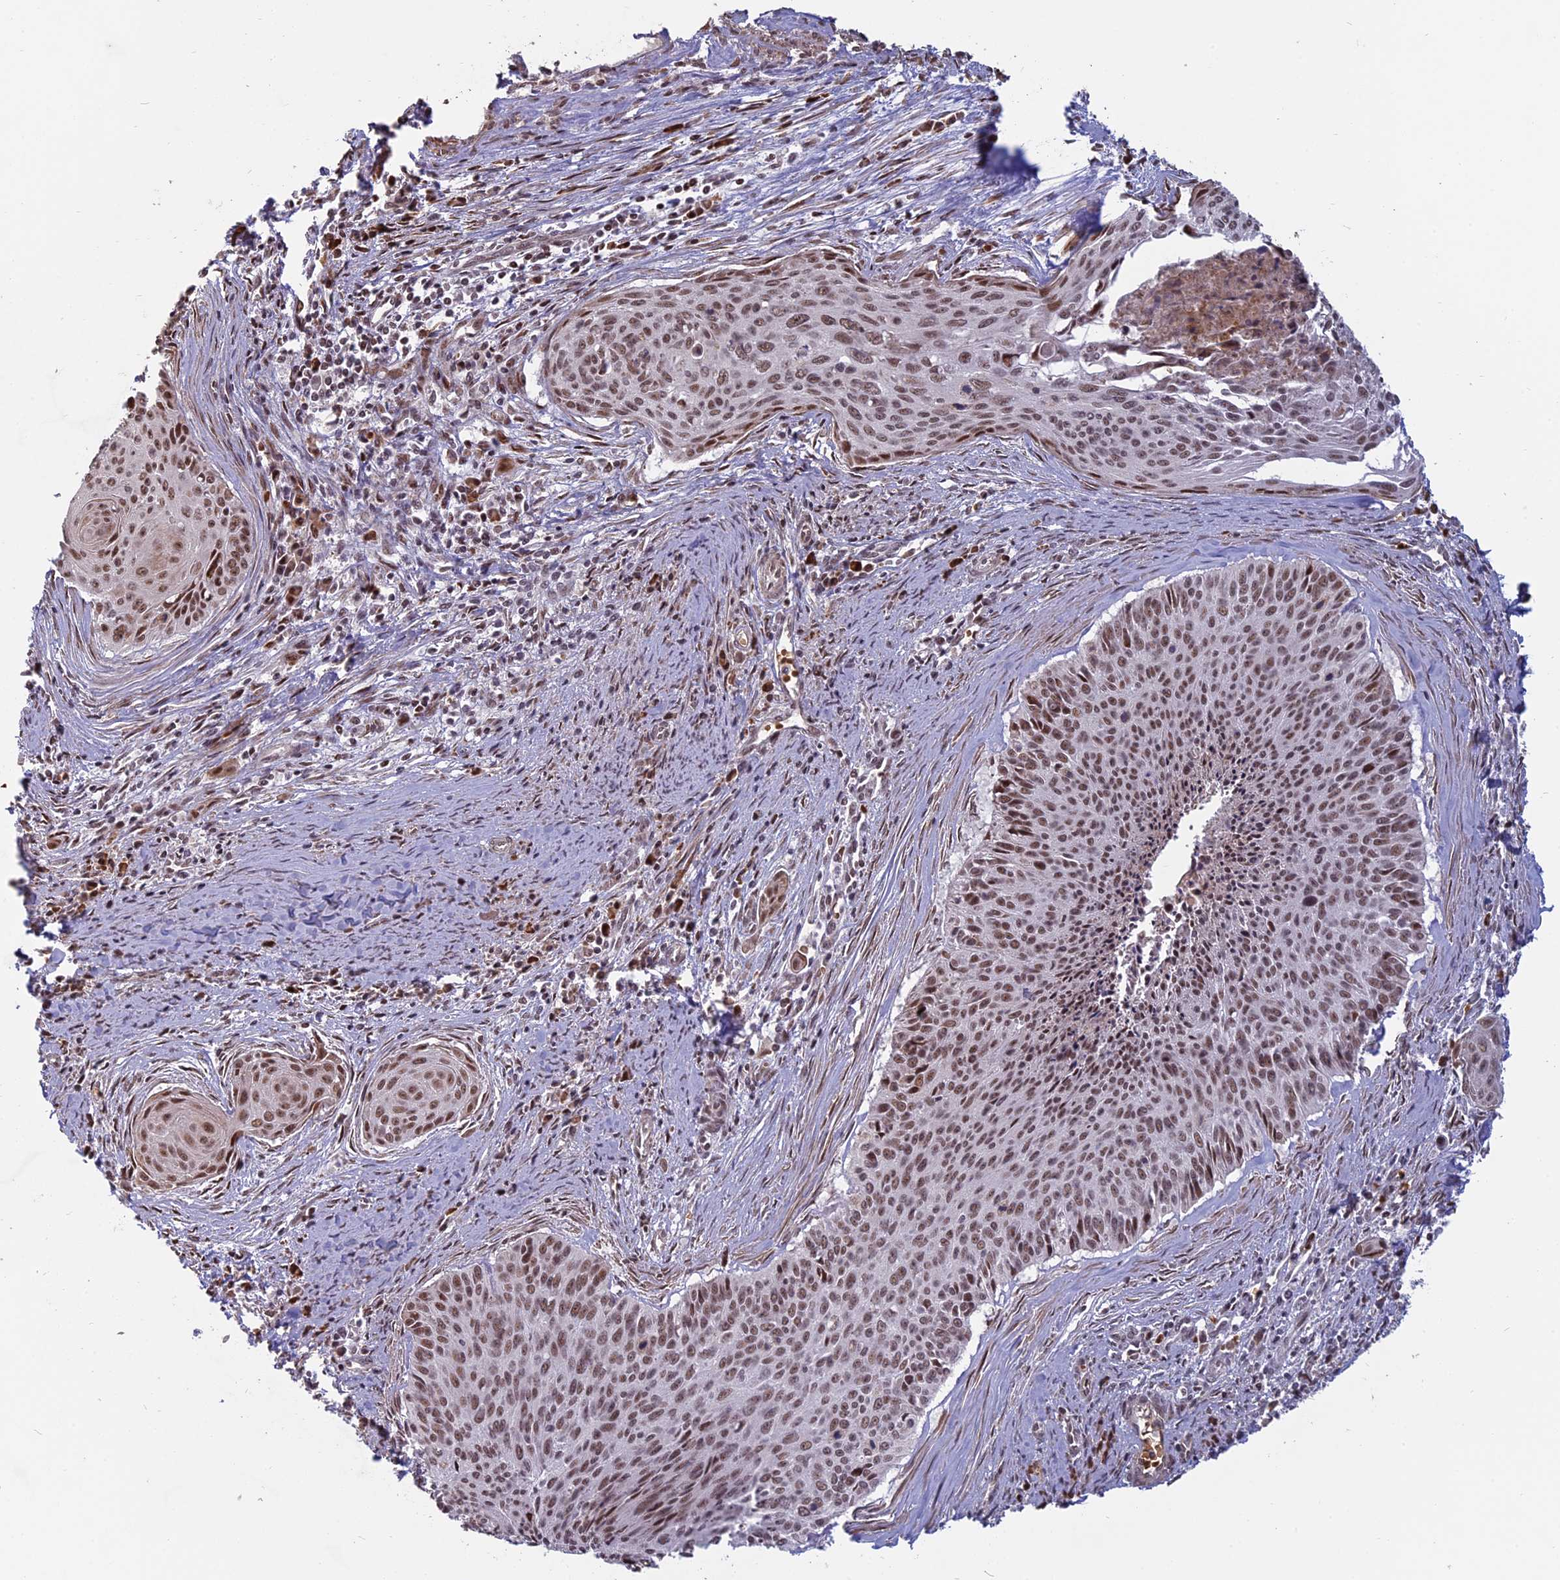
{"staining": {"intensity": "moderate", "quantity": ">75%", "location": "nuclear"}, "tissue": "cervical cancer", "cell_type": "Tumor cells", "image_type": "cancer", "snomed": [{"axis": "morphology", "description": "Squamous cell carcinoma, NOS"}, {"axis": "topography", "description": "Cervix"}], "caption": "A medium amount of moderate nuclear positivity is present in about >75% of tumor cells in cervical cancer (squamous cell carcinoma) tissue.", "gene": "MFAP1", "patient": {"sex": "female", "age": 55}}